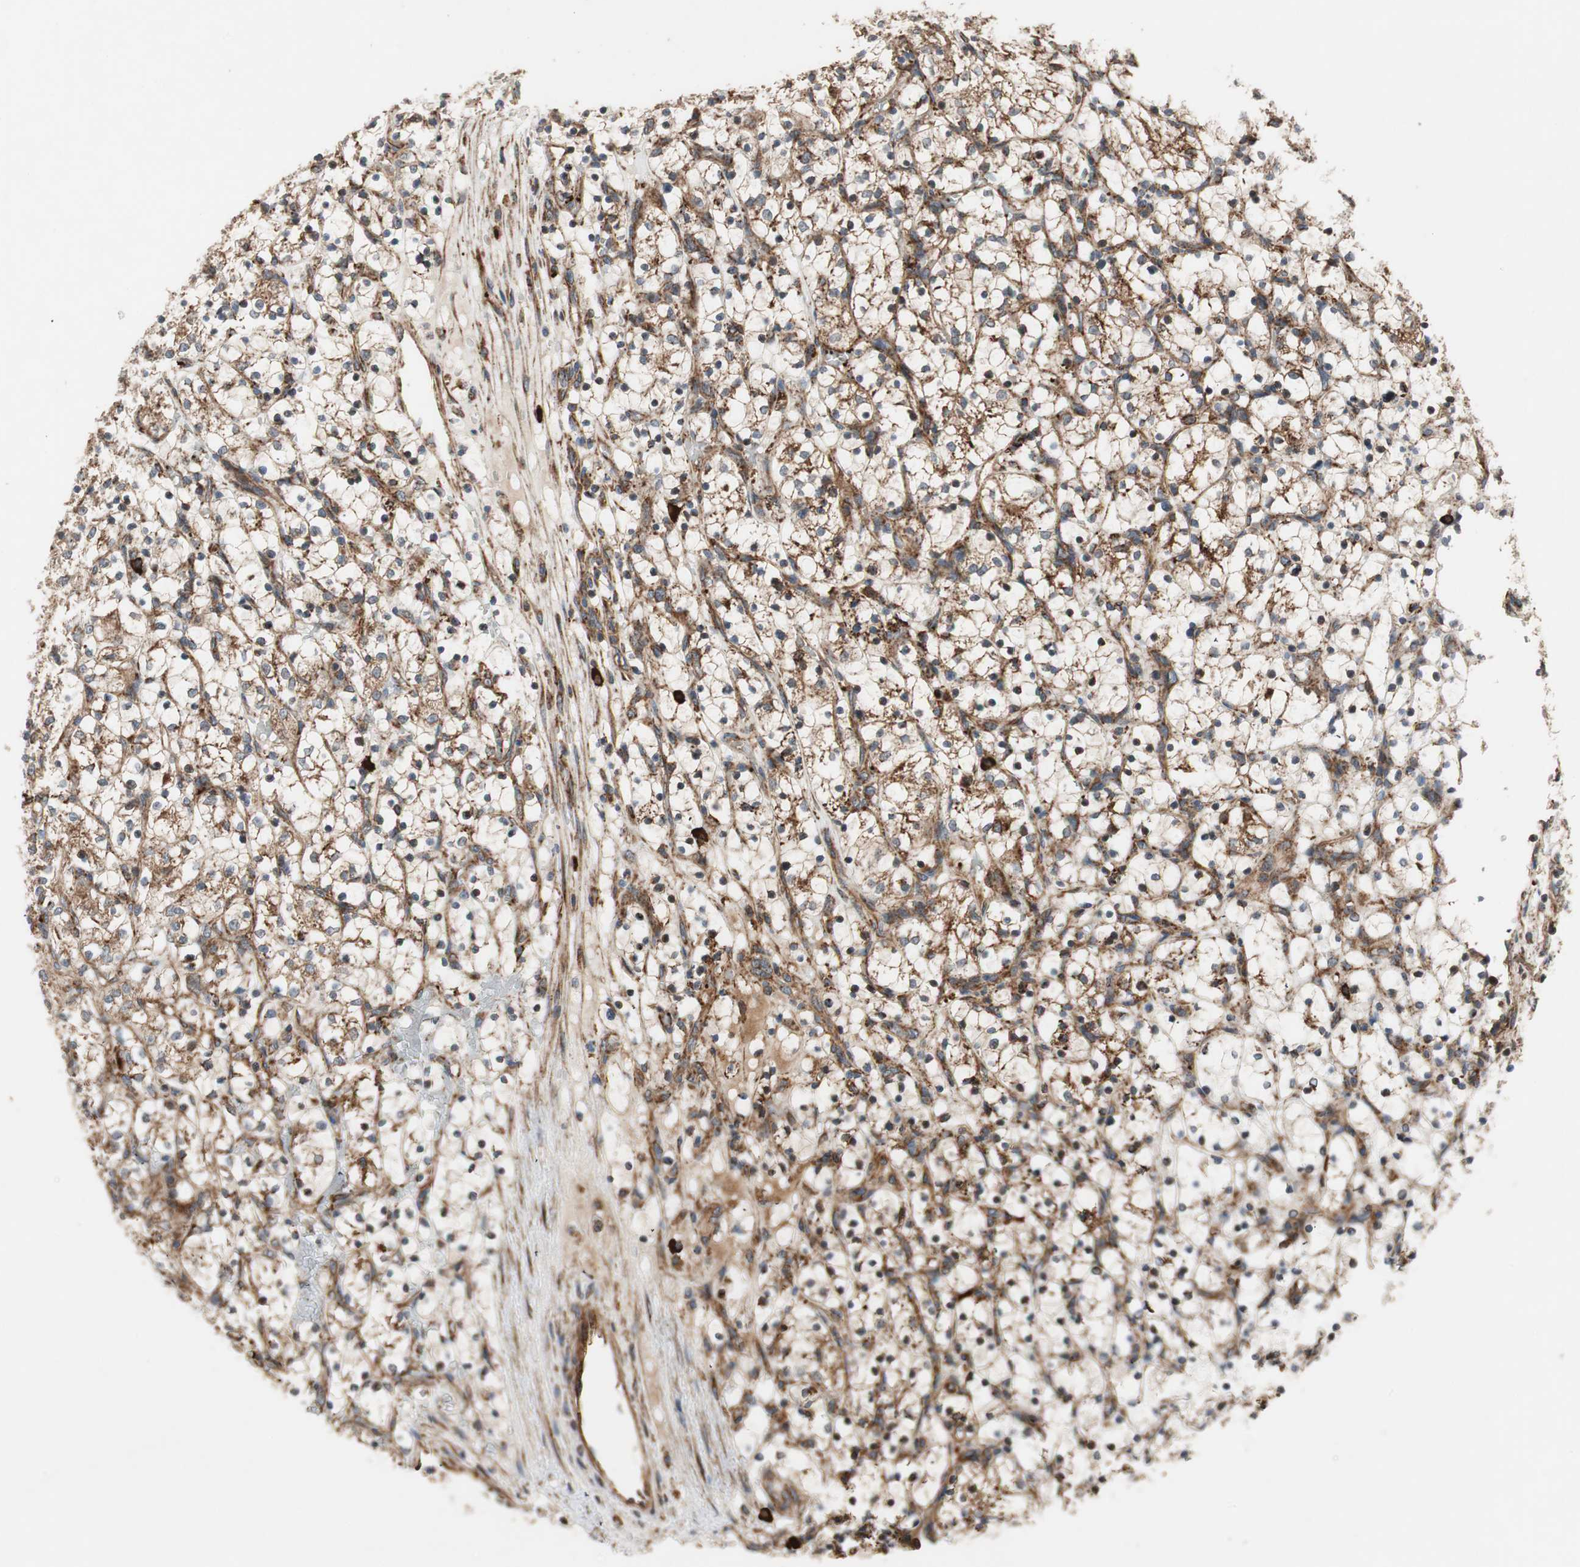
{"staining": {"intensity": "moderate", "quantity": "25%-75%", "location": "cytoplasmic/membranous"}, "tissue": "renal cancer", "cell_type": "Tumor cells", "image_type": "cancer", "snomed": [{"axis": "morphology", "description": "Adenocarcinoma, NOS"}, {"axis": "topography", "description": "Kidney"}], "caption": "This histopathology image reveals immunohistochemistry (IHC) staining of adenocarcinoma (renal), with medium moderate cytoplasmic/membranous staining in about 25%-75% of tumor cells.", "gene": "AKAP1", "patient": {"sex": "female", "age": 69}}